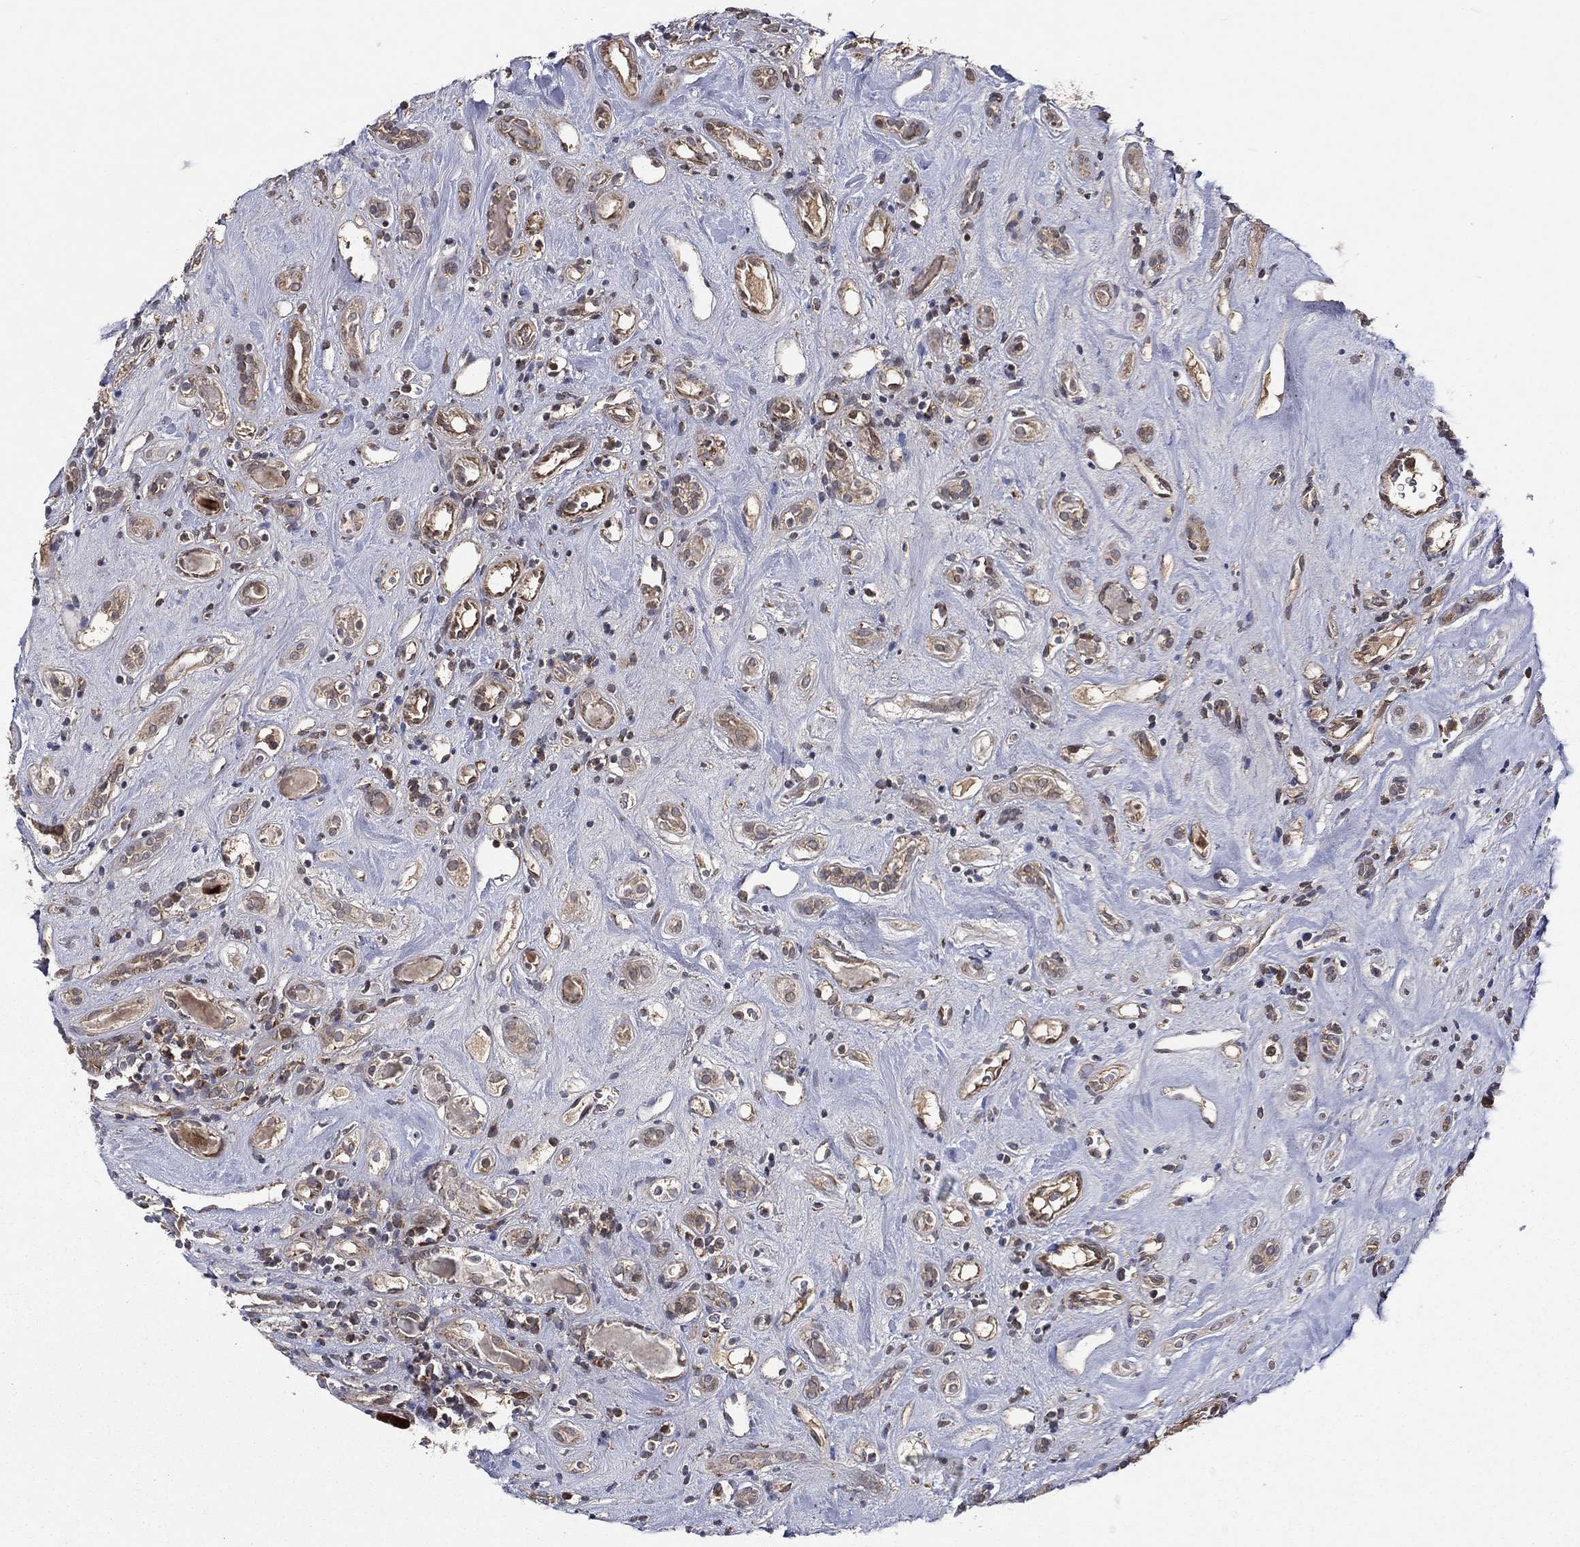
{"staining": {"intensity": "strong", "quantity": "<25%", "location": "cytoplasmic/membranous"}, "tissue": "renal cancer", "cell_type": "Tumor cells", "image_type": "cancer", "snomed": [{"axis": "morphology", "description": "Adenocarcinoma, NOS"}, {"axis": "topography", "description": "Kidney"}], "caption": "A histopathology image showing strong cytoplasmic/membranous expression in approximately <25% of tumor cells in renal adenocarcinoma, as visualized by brown immunohistochemical staining.", "gene": "RAB11FIP4", "patient": {"sex": "female", "age": 89}}